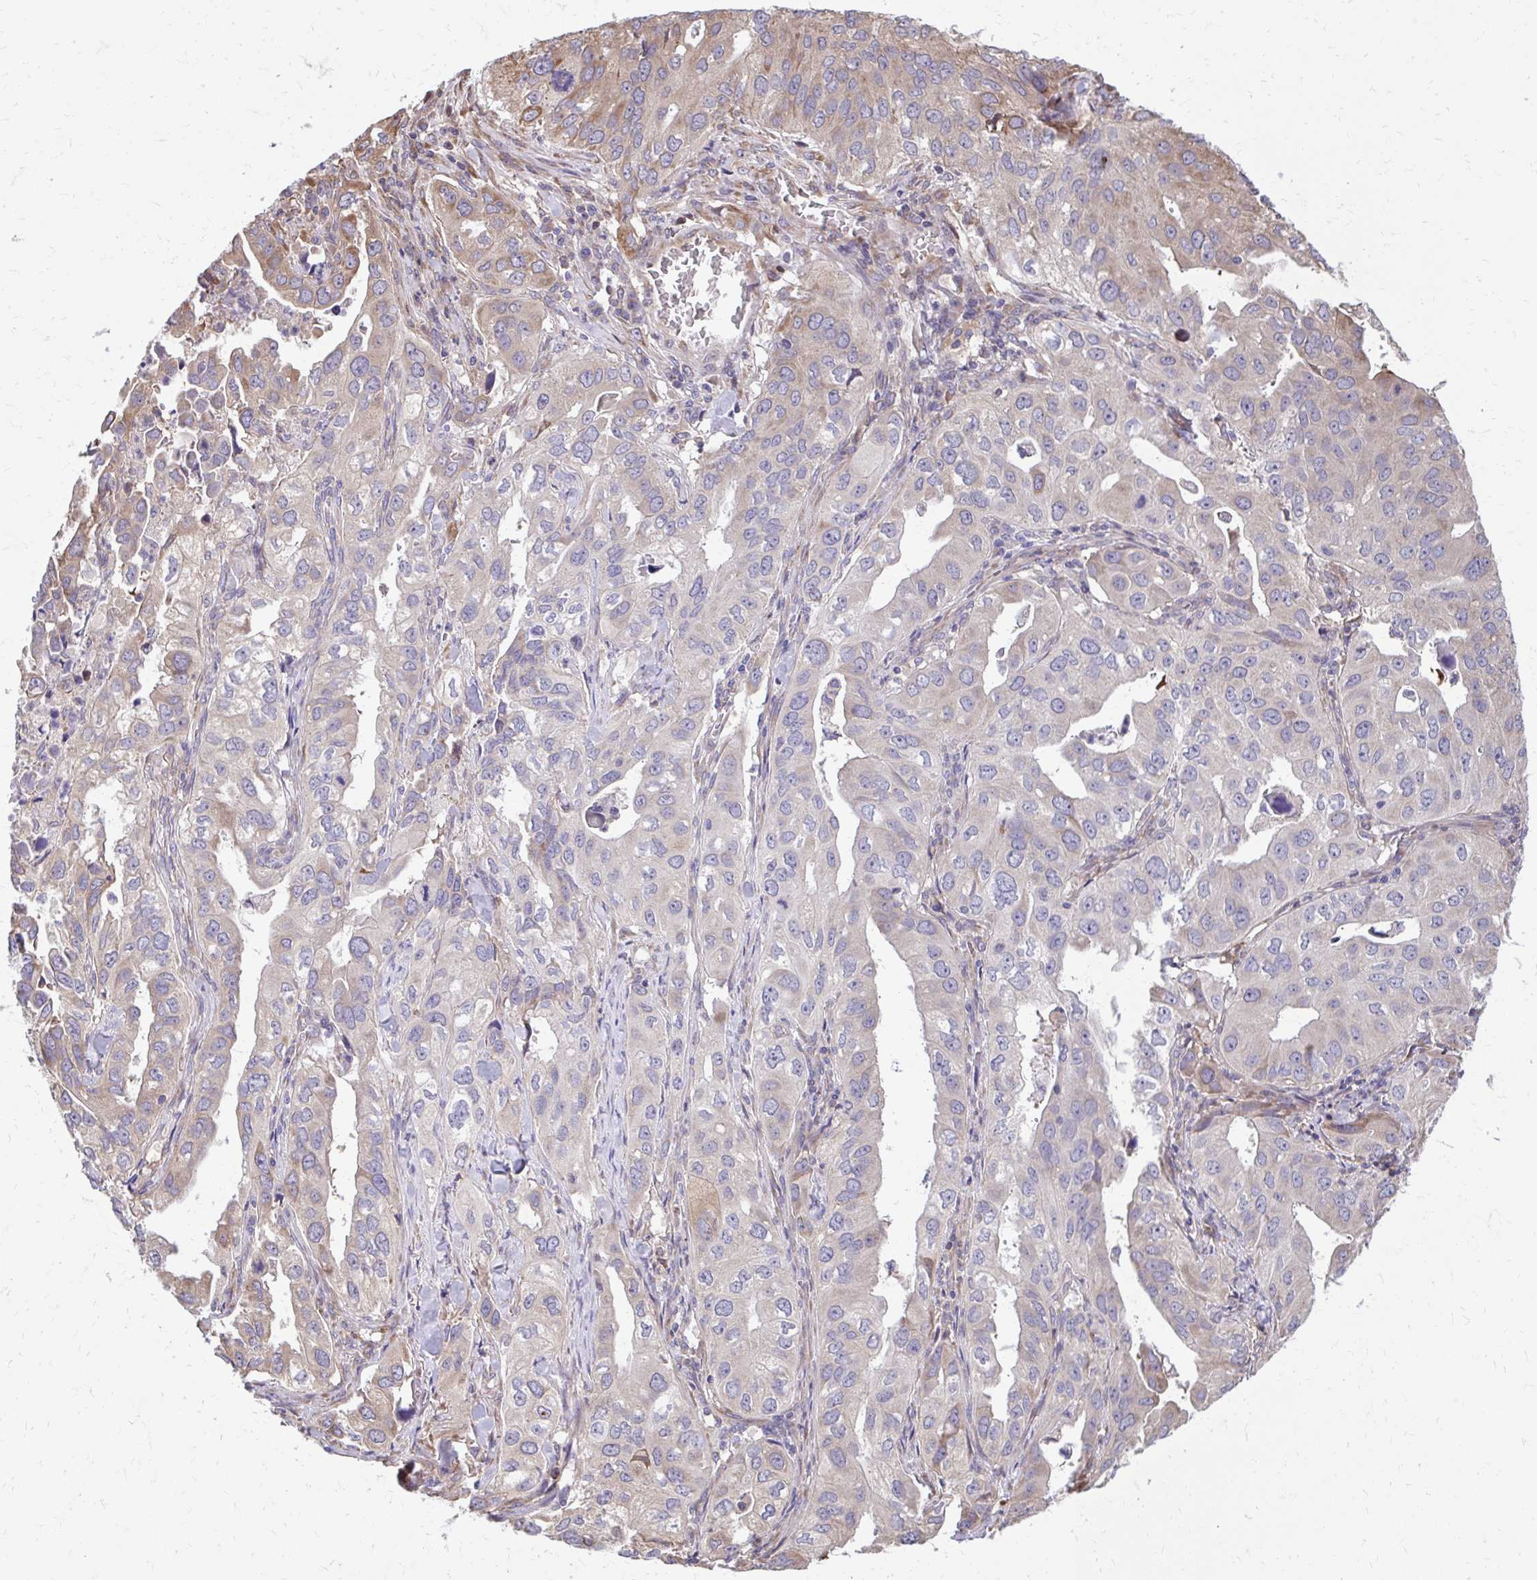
{"staining": {"intensity": "moderate", "quantity": "<25%", "location": "cytoplasmic/membranous"}, "tissue": "lung cancer", "cell_type": "Tumor cells", "image_type": "cancer", "snomed": [{"axis": "morphology", "description": "Adenocarcinoma, NOS"}, {"axis": "topography", "description": "Lung"}], "caption": "High-power microscopy captured an immunohistochemistry (IHC) micrograph of adenocarcinoma (lung), revealing moderate cytoplasmic/membranous expression in approximately <25% of tumor cells. (brown staining indicates protein expression, while blue staining denotes nuclei).", "gene": "ZNF778", "patient": {"sex": "male", "age": 48}}